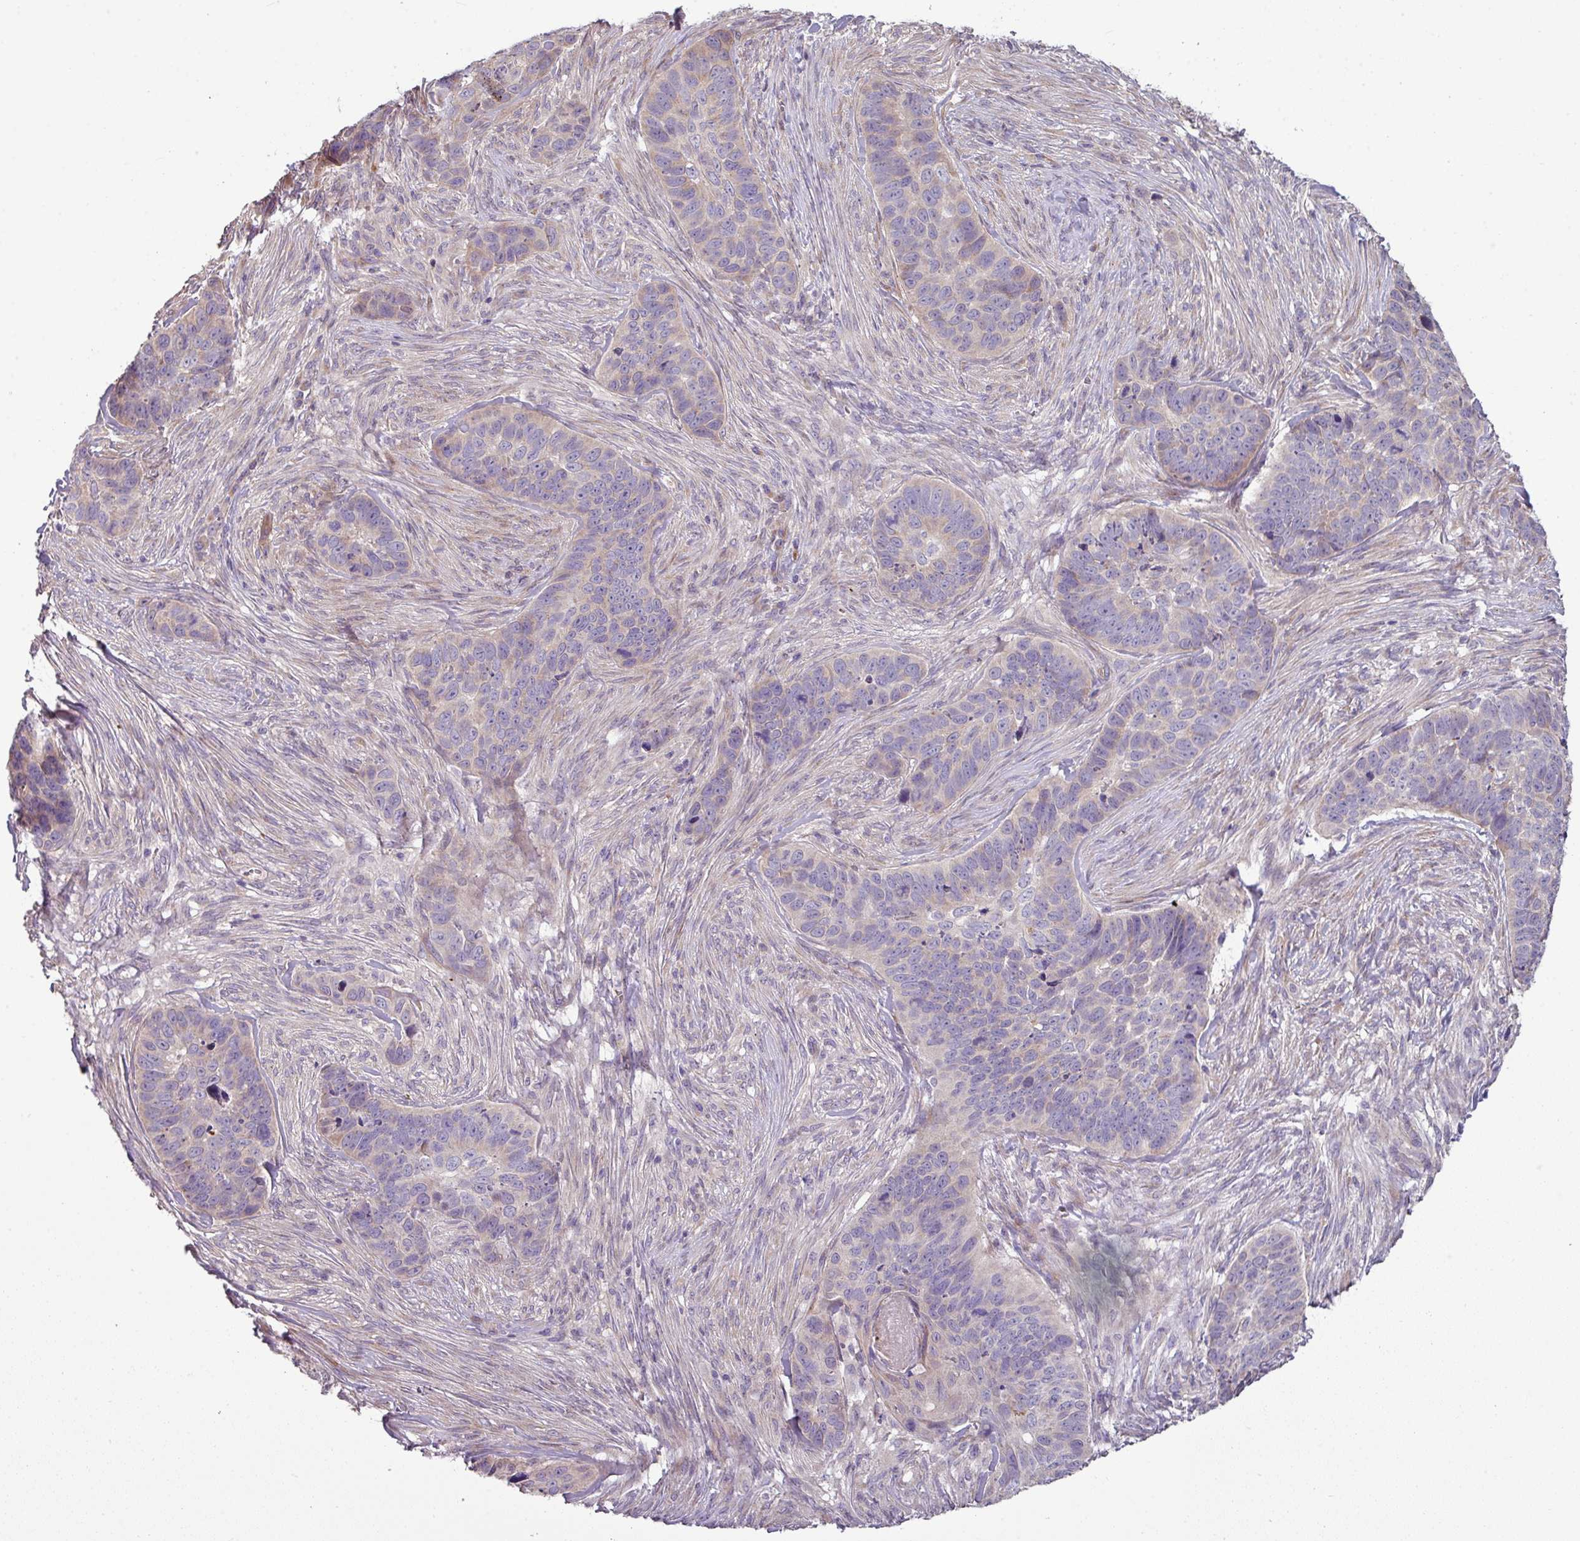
{"staining": {"intensity": "negative", "quantity": "none", "location": "none"}, "tissue": "skin cancer", "cell_type": "Tumor cells", "image_type": "cancer", "snomed": [{"axis": "morphology", "description": "Basal cell carcinoma"}, {"axis": "topography", "description": "Skin"}], "caption": "This is an immunohistochemistry (IHC) photomicrograph of skin basal cell carcinoma. There is no expression in tumor cells.", "gene": "LRRC9", "patient": {"sex": "female", "age": 82}}